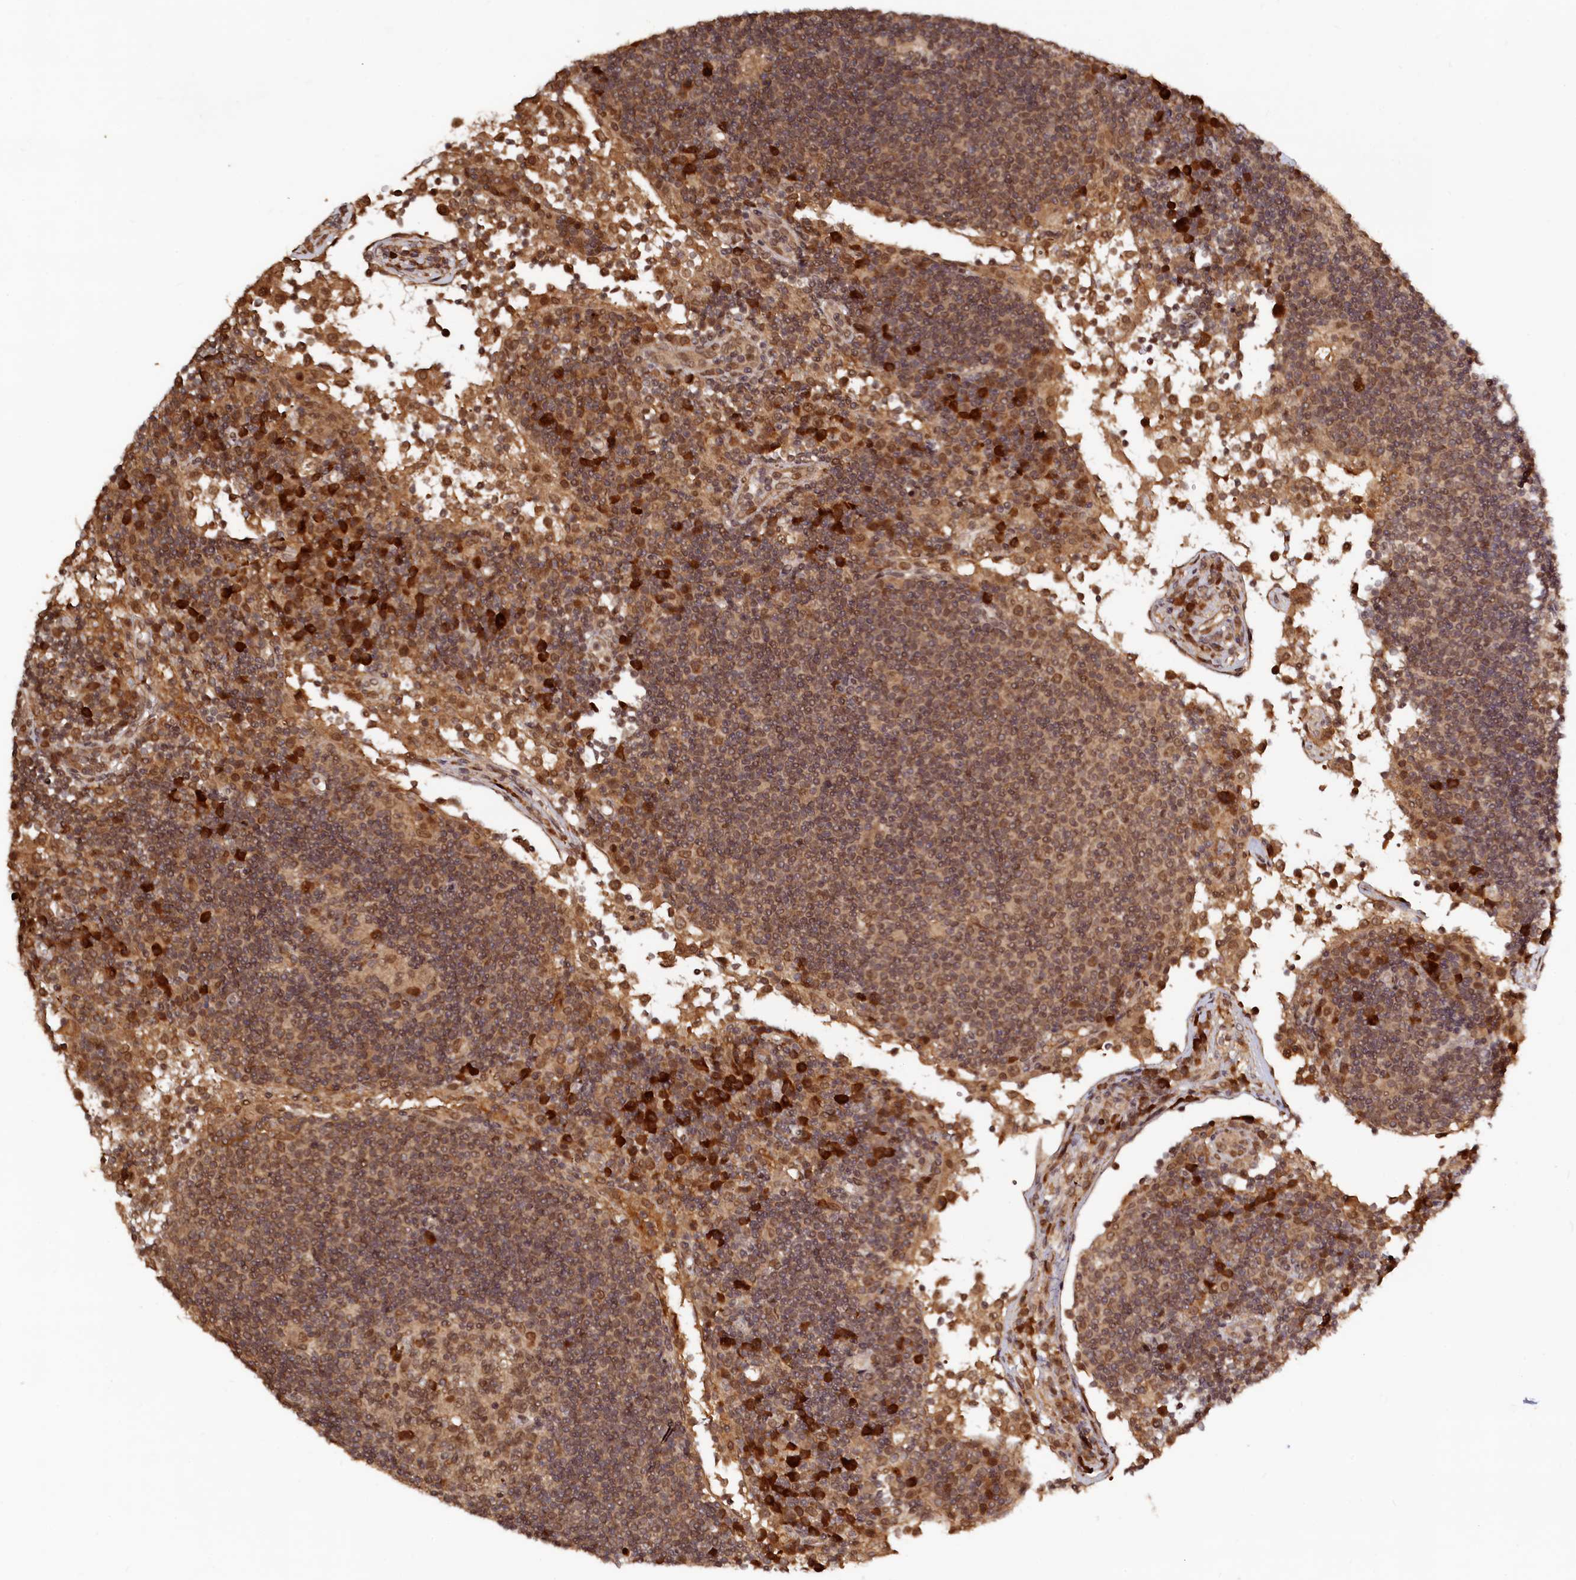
{"staining": {"intensity": "moderate", "quantity": ">75%", "location": "cytoplasmic/membranous,nuclear"}, "tissue": "lymph node", "cell_type": "Germinal center cells", "image_type": "normal", "snomed": [{"axis": "morphology", "description": "Normal tissue, NOS"}, {"axis": "topography", "description": "Lymph node"}], "caption": "This micrograph reveals benign lymph node stained with IHC to label a protein in brown. The cytoplasmic/membranous,nuclear of germinal center cells show moderate positivity for the protein. Nuclei are counter-stained blue.", "gene": "TRAPPC4", "patient": {"sex": "female", "age": 53}}